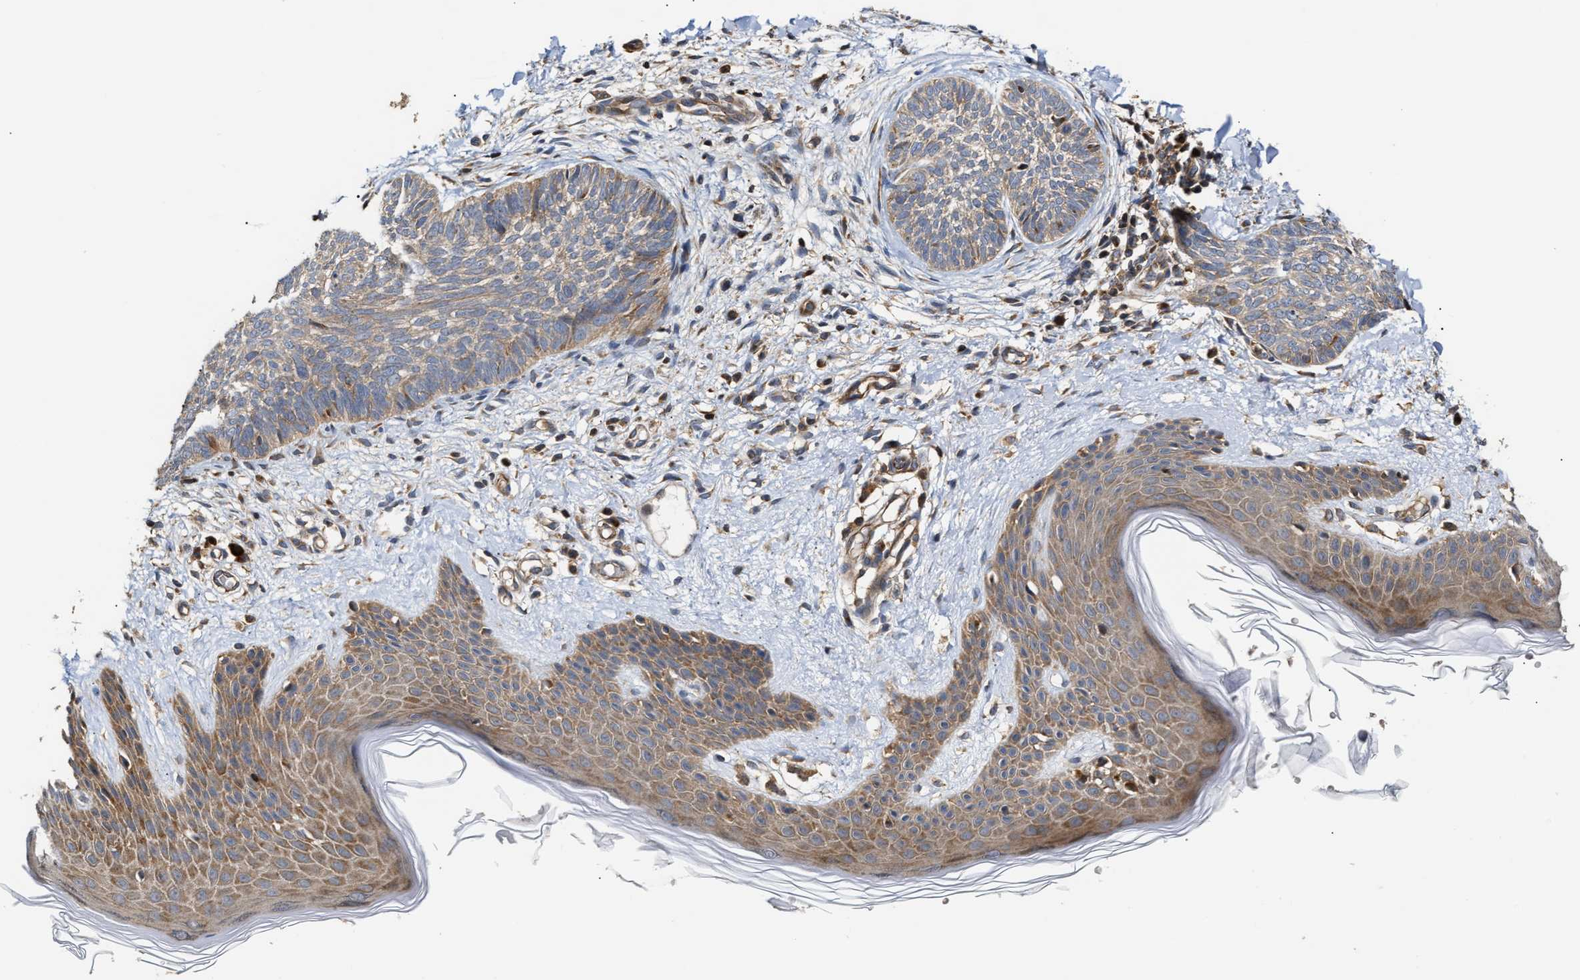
{"staining": {"intensity": "weak", "quantity": ">75%", "location": "cytoplasmic/membranous"}, "tissue": "skin cancer", "cell_type": "Tumor cells", "image_type": "cancer", "snomed": [{"axis": "morphology", "description": "Basal cell carcinoma"}, {"axis": "topography", "description": "Skin"}], "caption": "Brown immunohistochemical staining in skin basal cell carcinoma shows weak cytoplasmic/membranous expression in about >75% of tumor cells. (DAB (3,3'-diaminobenzidine) IHC, brown staining for protein, blue staining for nuclei).", "gene": "CLIP2", "patient": {"sex": "female", "age": 59}}